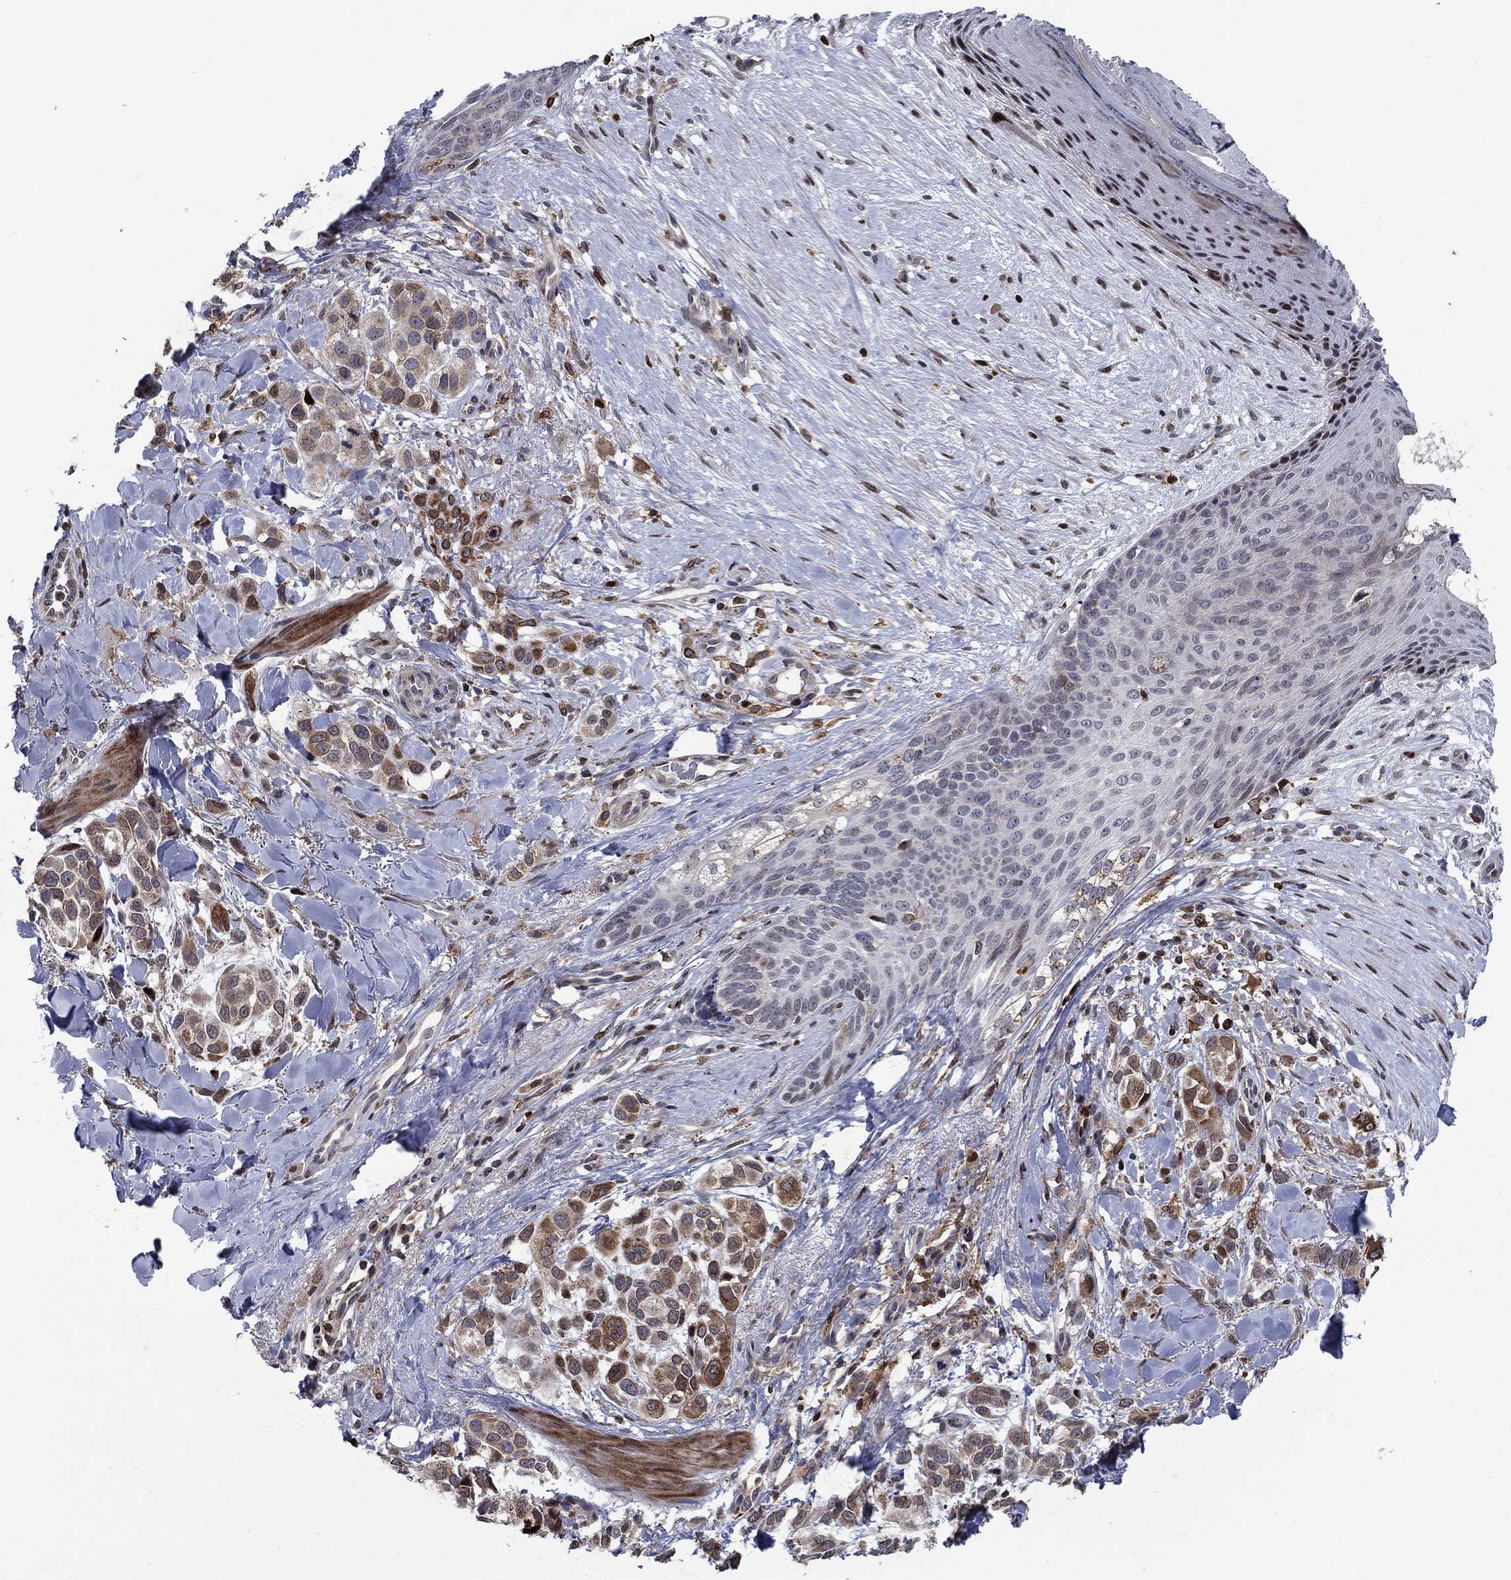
{"staining": {"intensity": "strong", "quantity": "25%-75%", "location": "cytoplasmic/membranous"}, "tissue": "melanoma", "cell_type": "Tumor cells", "image_type": "cancer", "snomed": [{"axis": "morphology", "description": "Malignant melanoma, NOS"}, {"axis": "topography", "description": "Skin"}], "caption": "Tumor cells show strong cytoplasmic/membranous staining in about 25%-75% of cells in melanoma.", "gene": "DHRS7", "patient": {"sex": "male", "age": 57}}